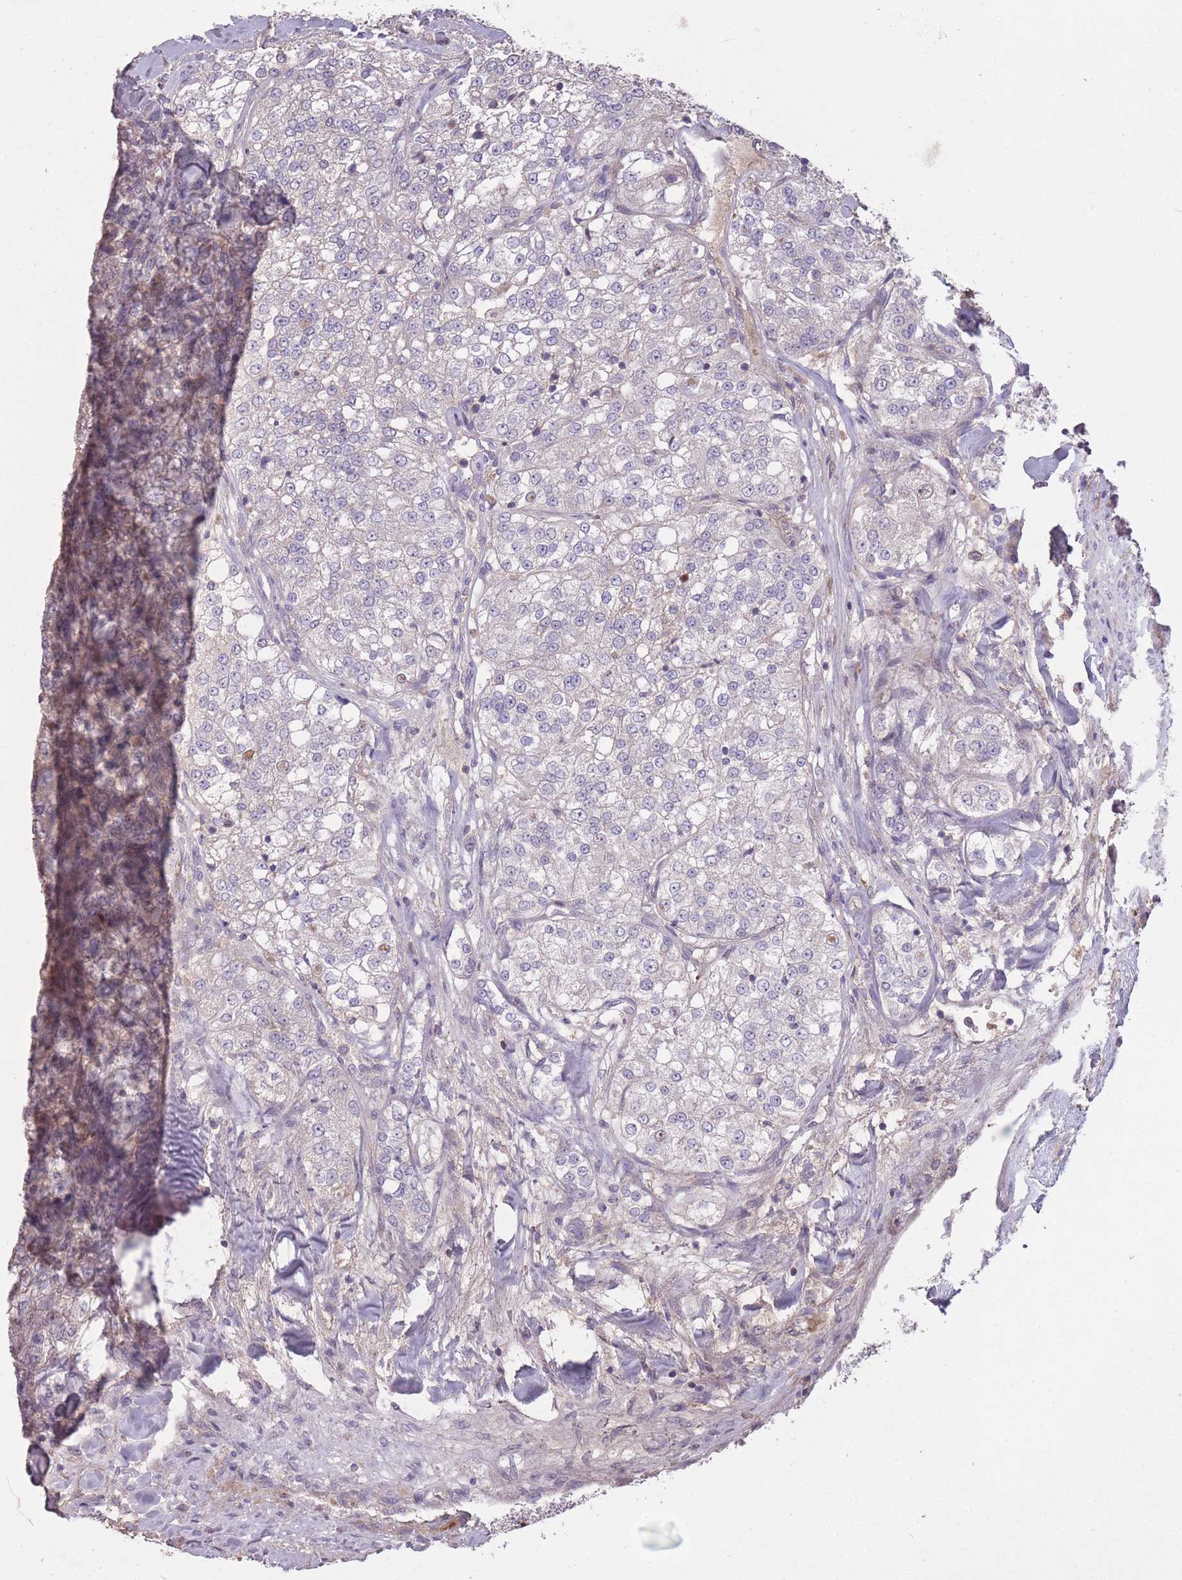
{"staining": {"intensity": "negative", "quantity": "none", "location": "none"}, "tissue": "renal cancer", "cell_type": "Tumor cells", "image_type": "cancer", "snomed": [{"axis": "morphology", "description": "Adenocarcinoma, NOS"}, {"axis": "topography", "description": "Kidney"}], "caption": "Renal cancer (adenocarcinoma) was stained to show a protein in brown. There is no significant positivity in tumor cells.", "gene": "OR2V2", "patient": {"sex": "female", "age": 63}}